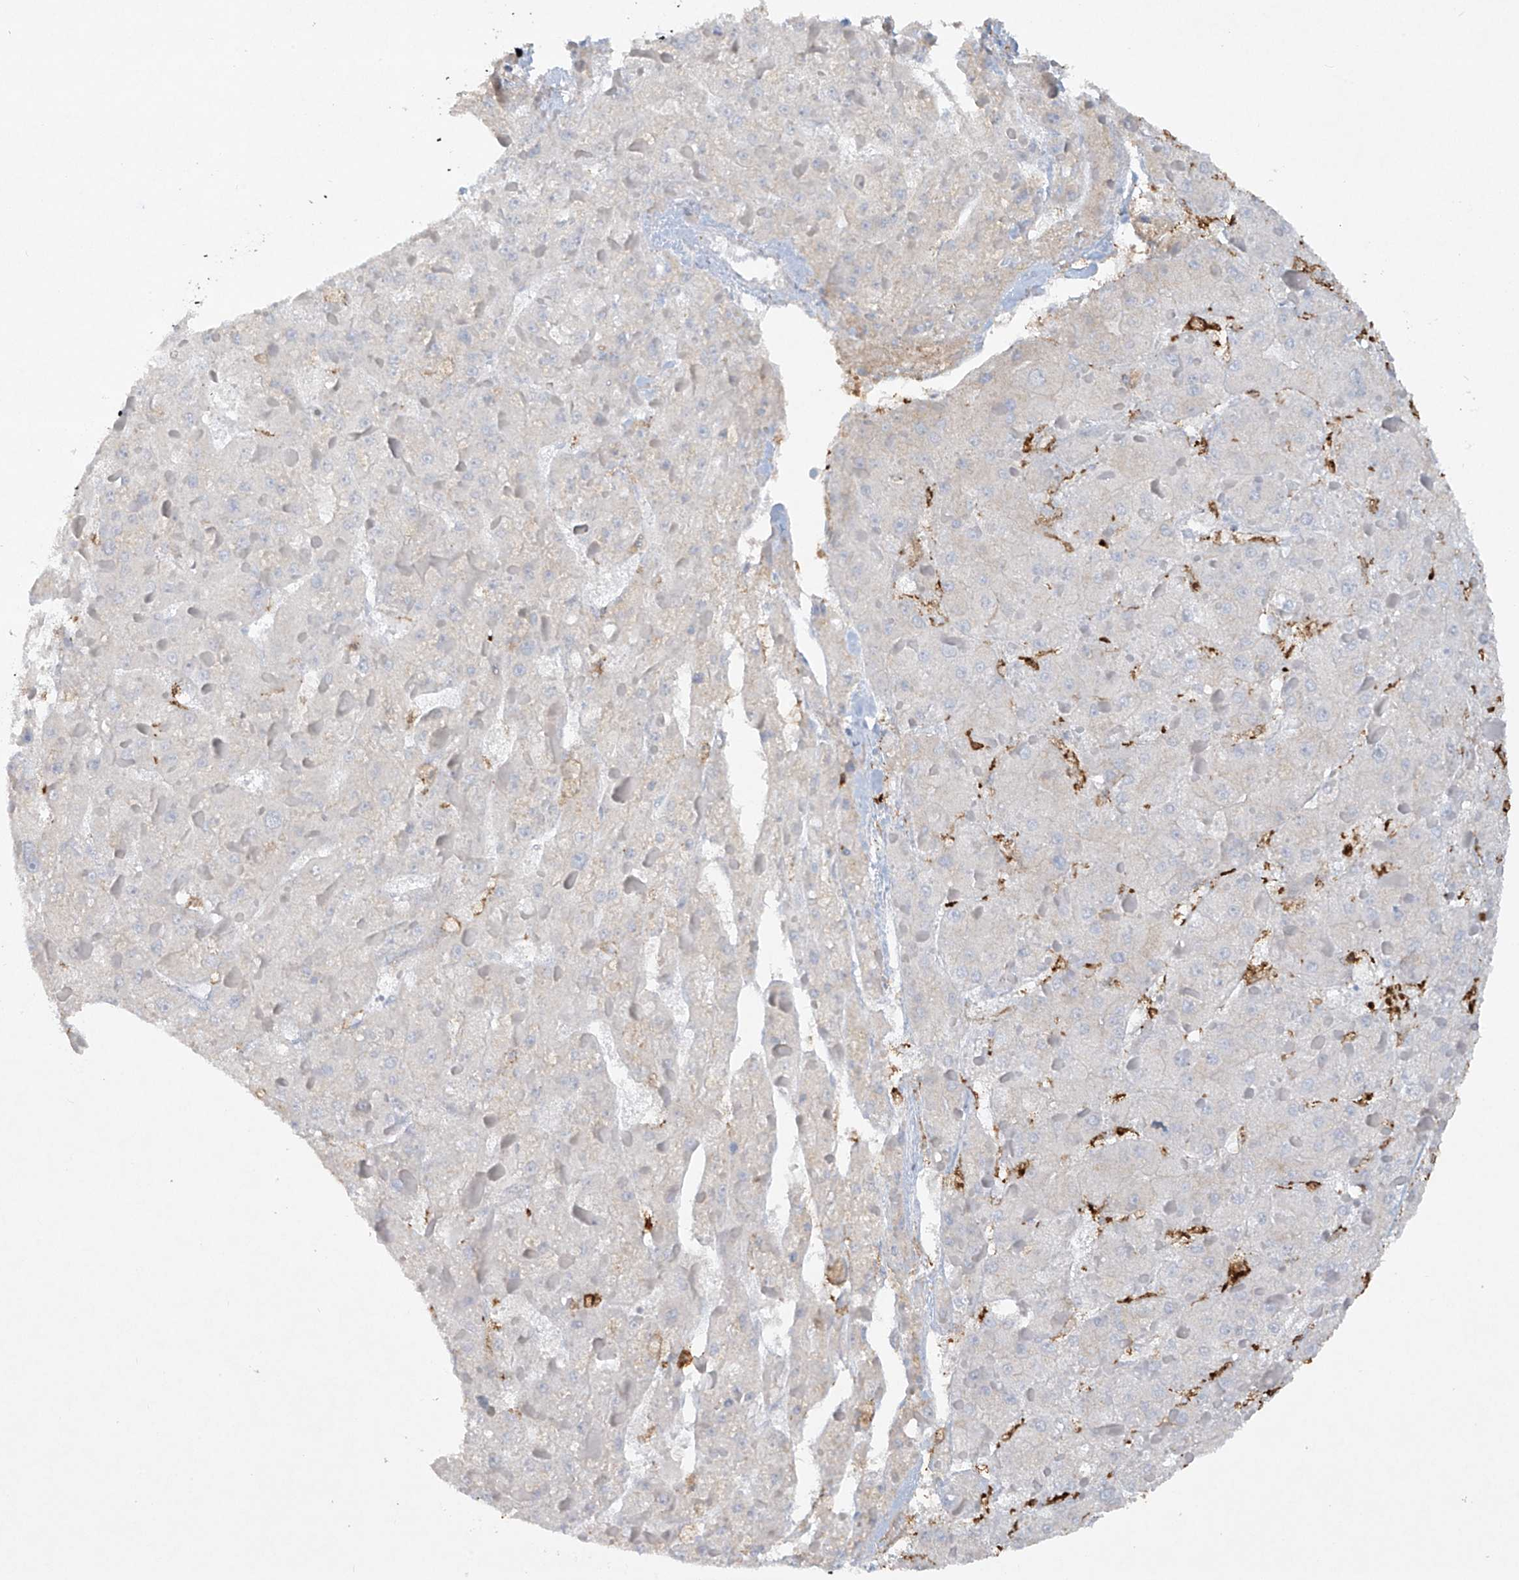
{"staining": {"intensity": "negative", "quantity": "none", "location": "none"}, "tissue": "liver cancer", "cell_type": "Tumor cells", "image_type": "cancer", "snomed": [{"axis": "morphology", "description": "Carcinoma, Hepatocellular, NOS"}, {"axis": "topography", "description": "Liver"}], "caption": "DAB immunohistochemical staining of human liver hepatocellular carcinoma exhibits no significant positivity in tumor cells. (DAB immunohistochemistry (IHC) visualized using brightfield microscopy, high magnification).", "gene": "FCGR3A", "patient": {"sex": "female", "age": 73}}